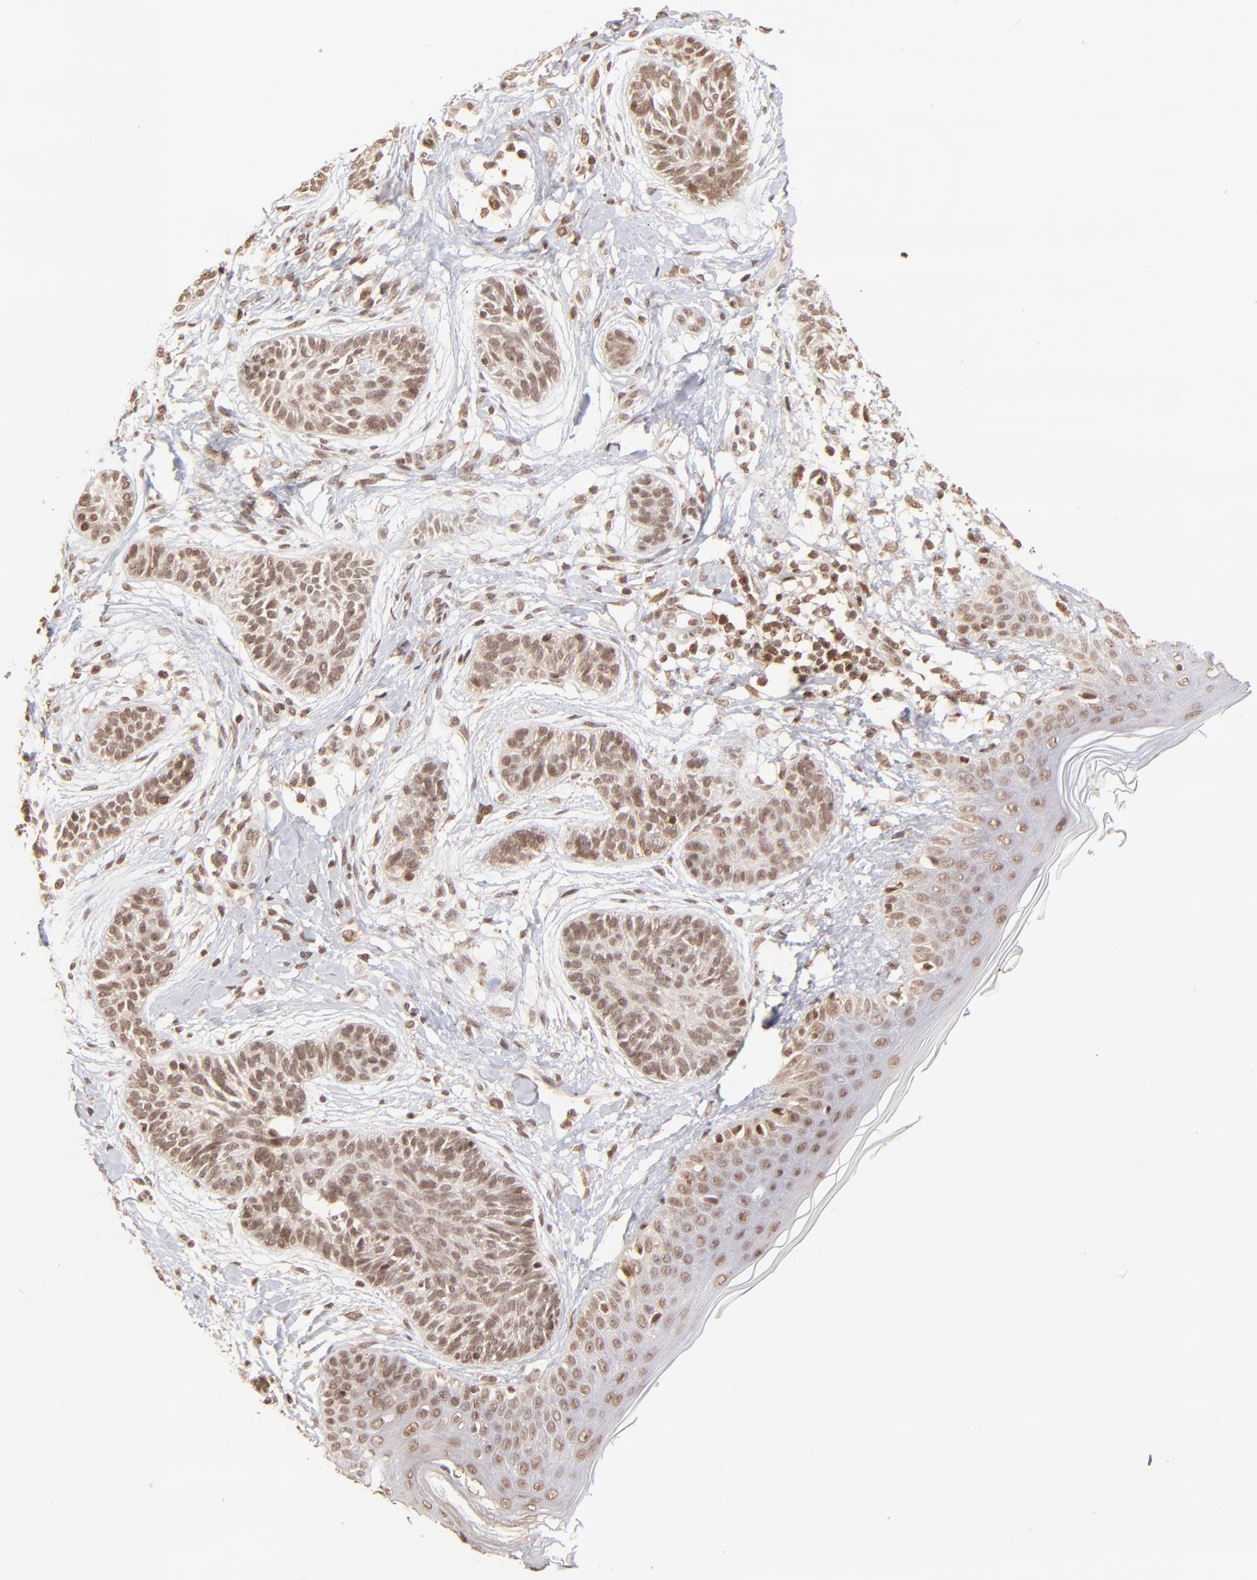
{"staining": {"intensity": "moderate", "quantity": ">75%", "location": "nuclear"}, "tissue": "skin cancer", "cell_type": "Tumor cells", "image_type": "cancer", "snomed": [{"axis": "morphology", "description": "Normal tissue, NOS"}, {"axis": "morphology", "description": "Basal cell carcinoma"}, {"axis": "topography", "description": "Skin"}], "caption": "This is a photomicrograph of IHC staining of skin cancer, which shows moderate expression in the nuclear of tumor cells.", "gene": "MED15", "patient": {"sex": "male", "age": 63}}